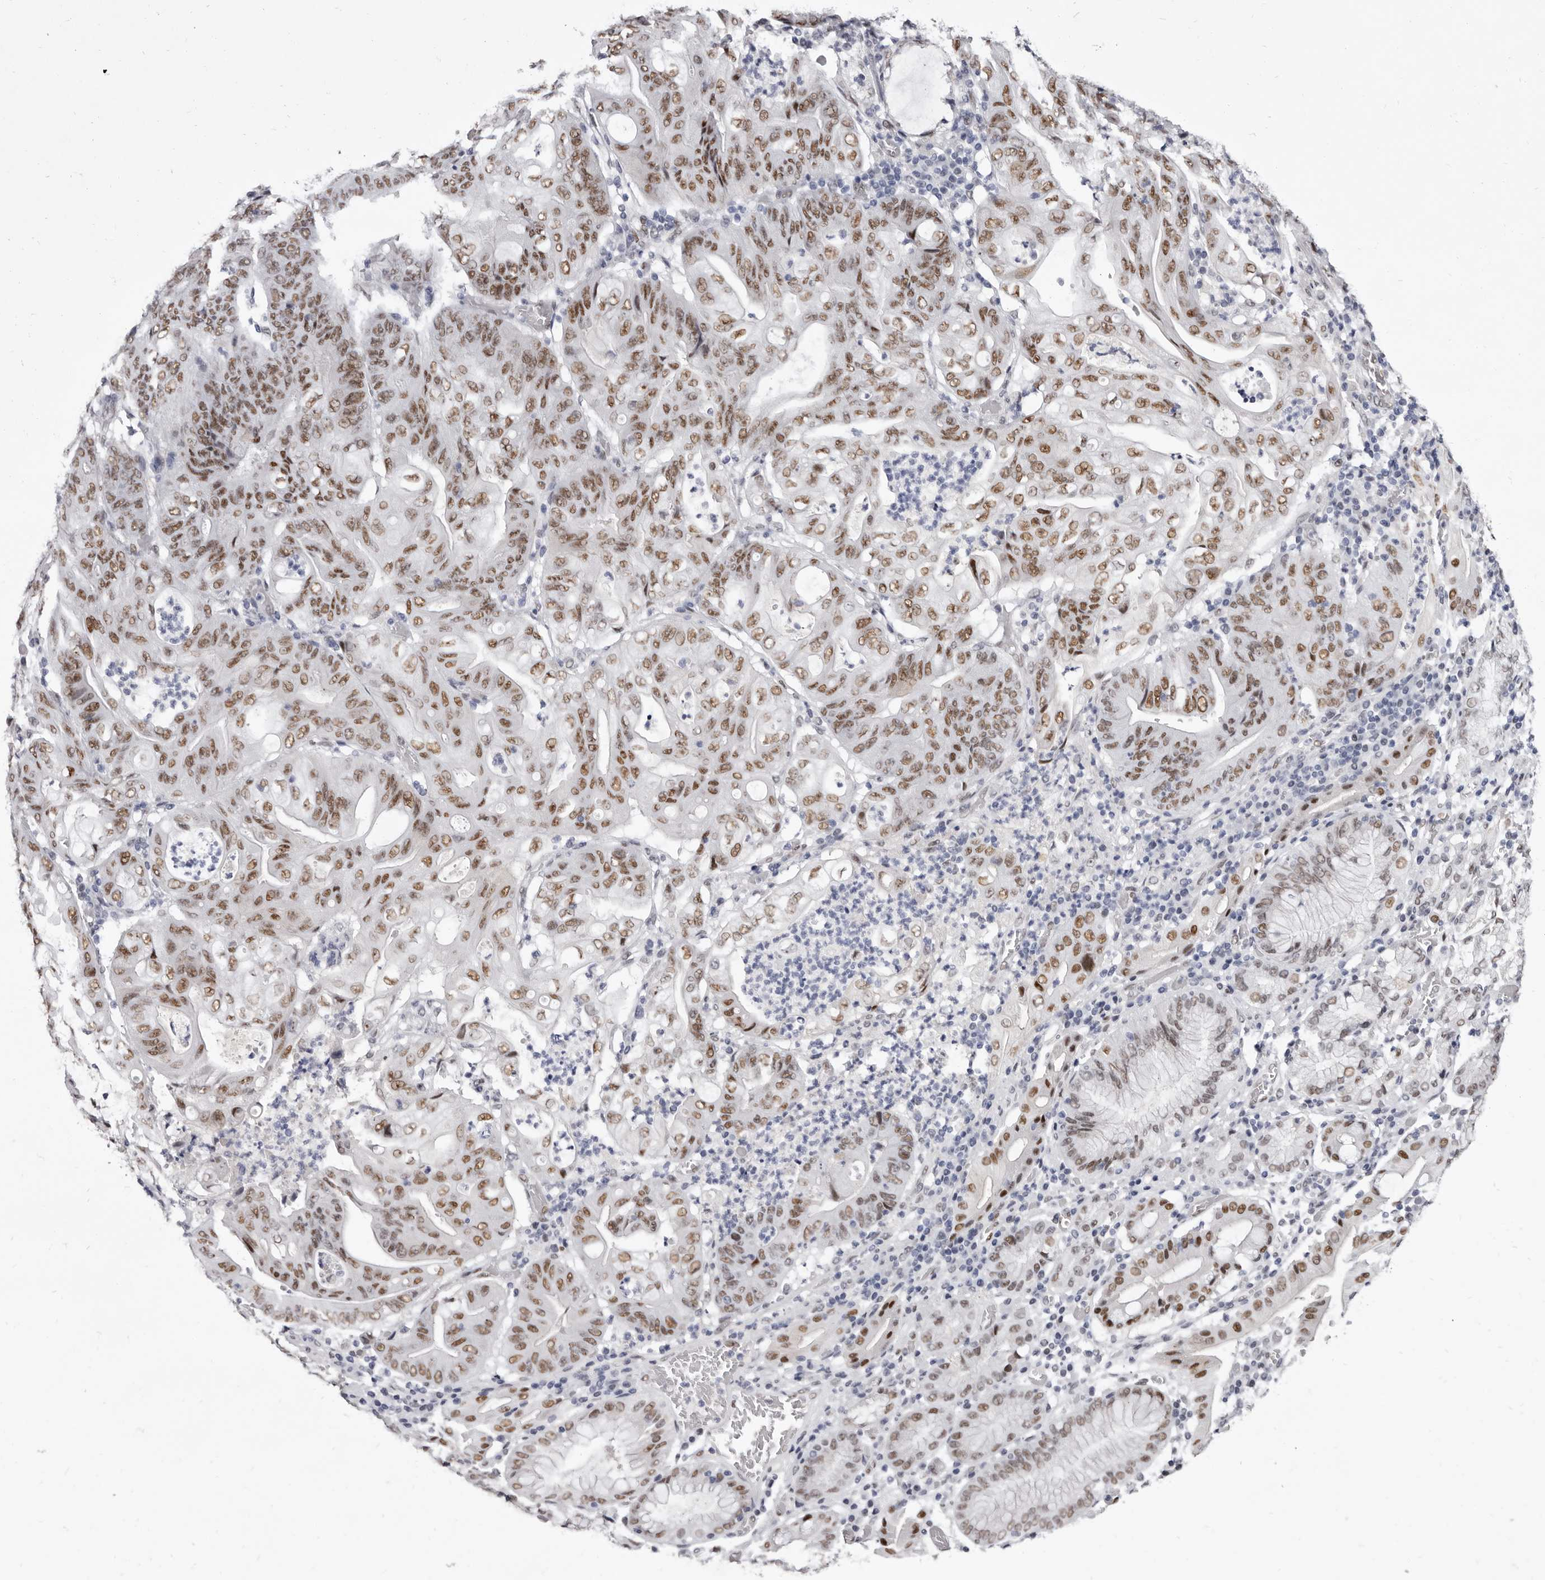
{"staining": {"intensity": "moderate", "quantity": ">75%", "location": "nuclear"}, "tissue": "stomach cancer", "cell_type": "Tumor cells", "image_type": "cancer", "snomed": [{"axis": "morphology", "description": "Adenocarcinoma, NOS"}, {"axis": "topography", "description": "Stomach"}], "caption": "Adenocarcinoma (stomach) stained with a brown dye reveals moderate nuclear positive expression in about >75% of tumor cells.", "gene": "ZNF326", "patient": {"sex": "female", "age": 73}}